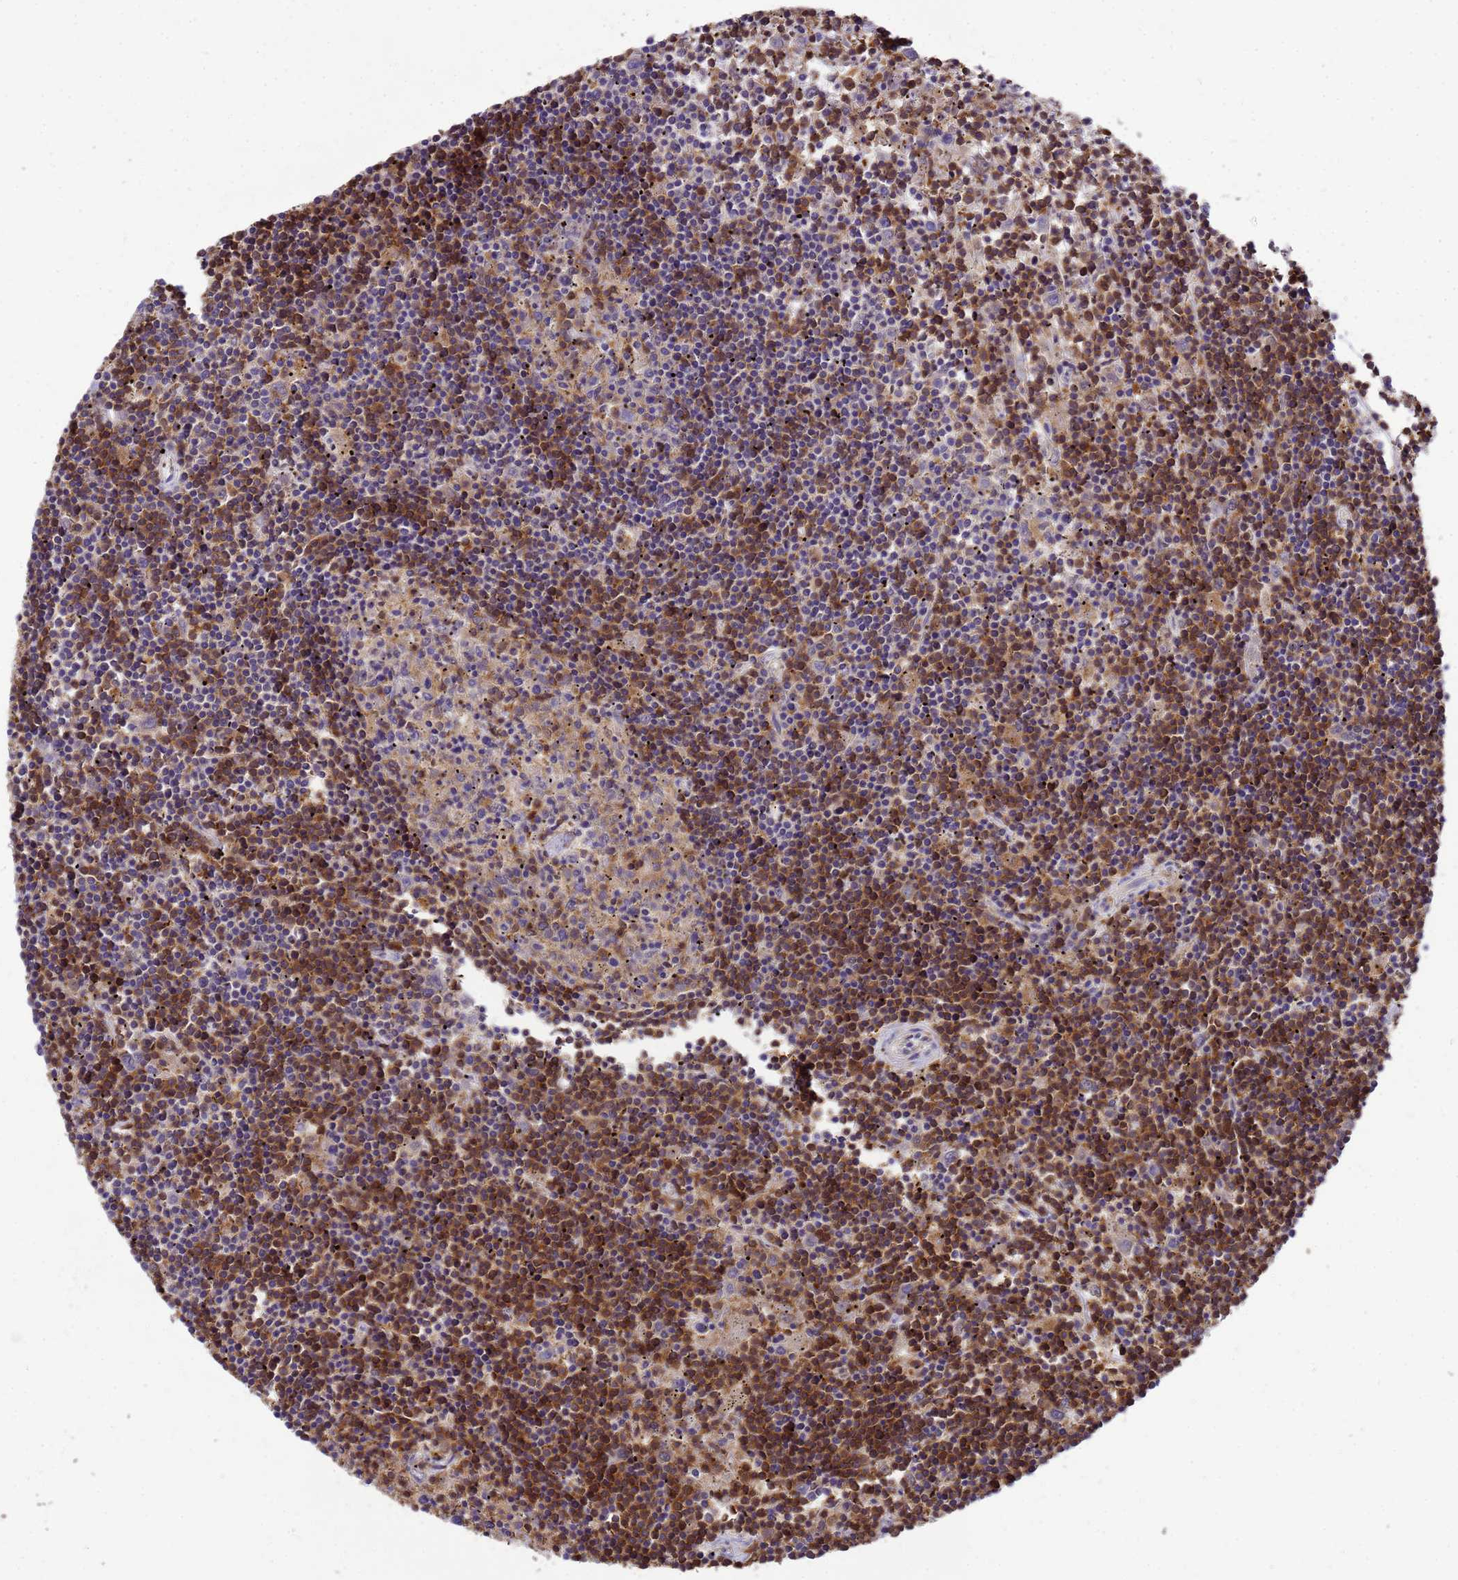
{"staining": {"intensity": "moderate", "quantity": "25%-75%", "location": "cytoplasmic/membranous"}, "tissue": "lymphoma", "cell_type": "Tumor cells", "image_type": "cancer", "snomed": [{"axis": "morphology", "description": "Malignant lymphoma, non-Hodgkin's type, Low grade"}, {"axis": "topography", "description": "Spleen"}], "caption": "A brown stain labels moderate cytoplasmic/membranous expression of a protein in human lymphoma tumor cells.", "gene": "ZNF235", "patient": {"sex": "male", "age": 76}}